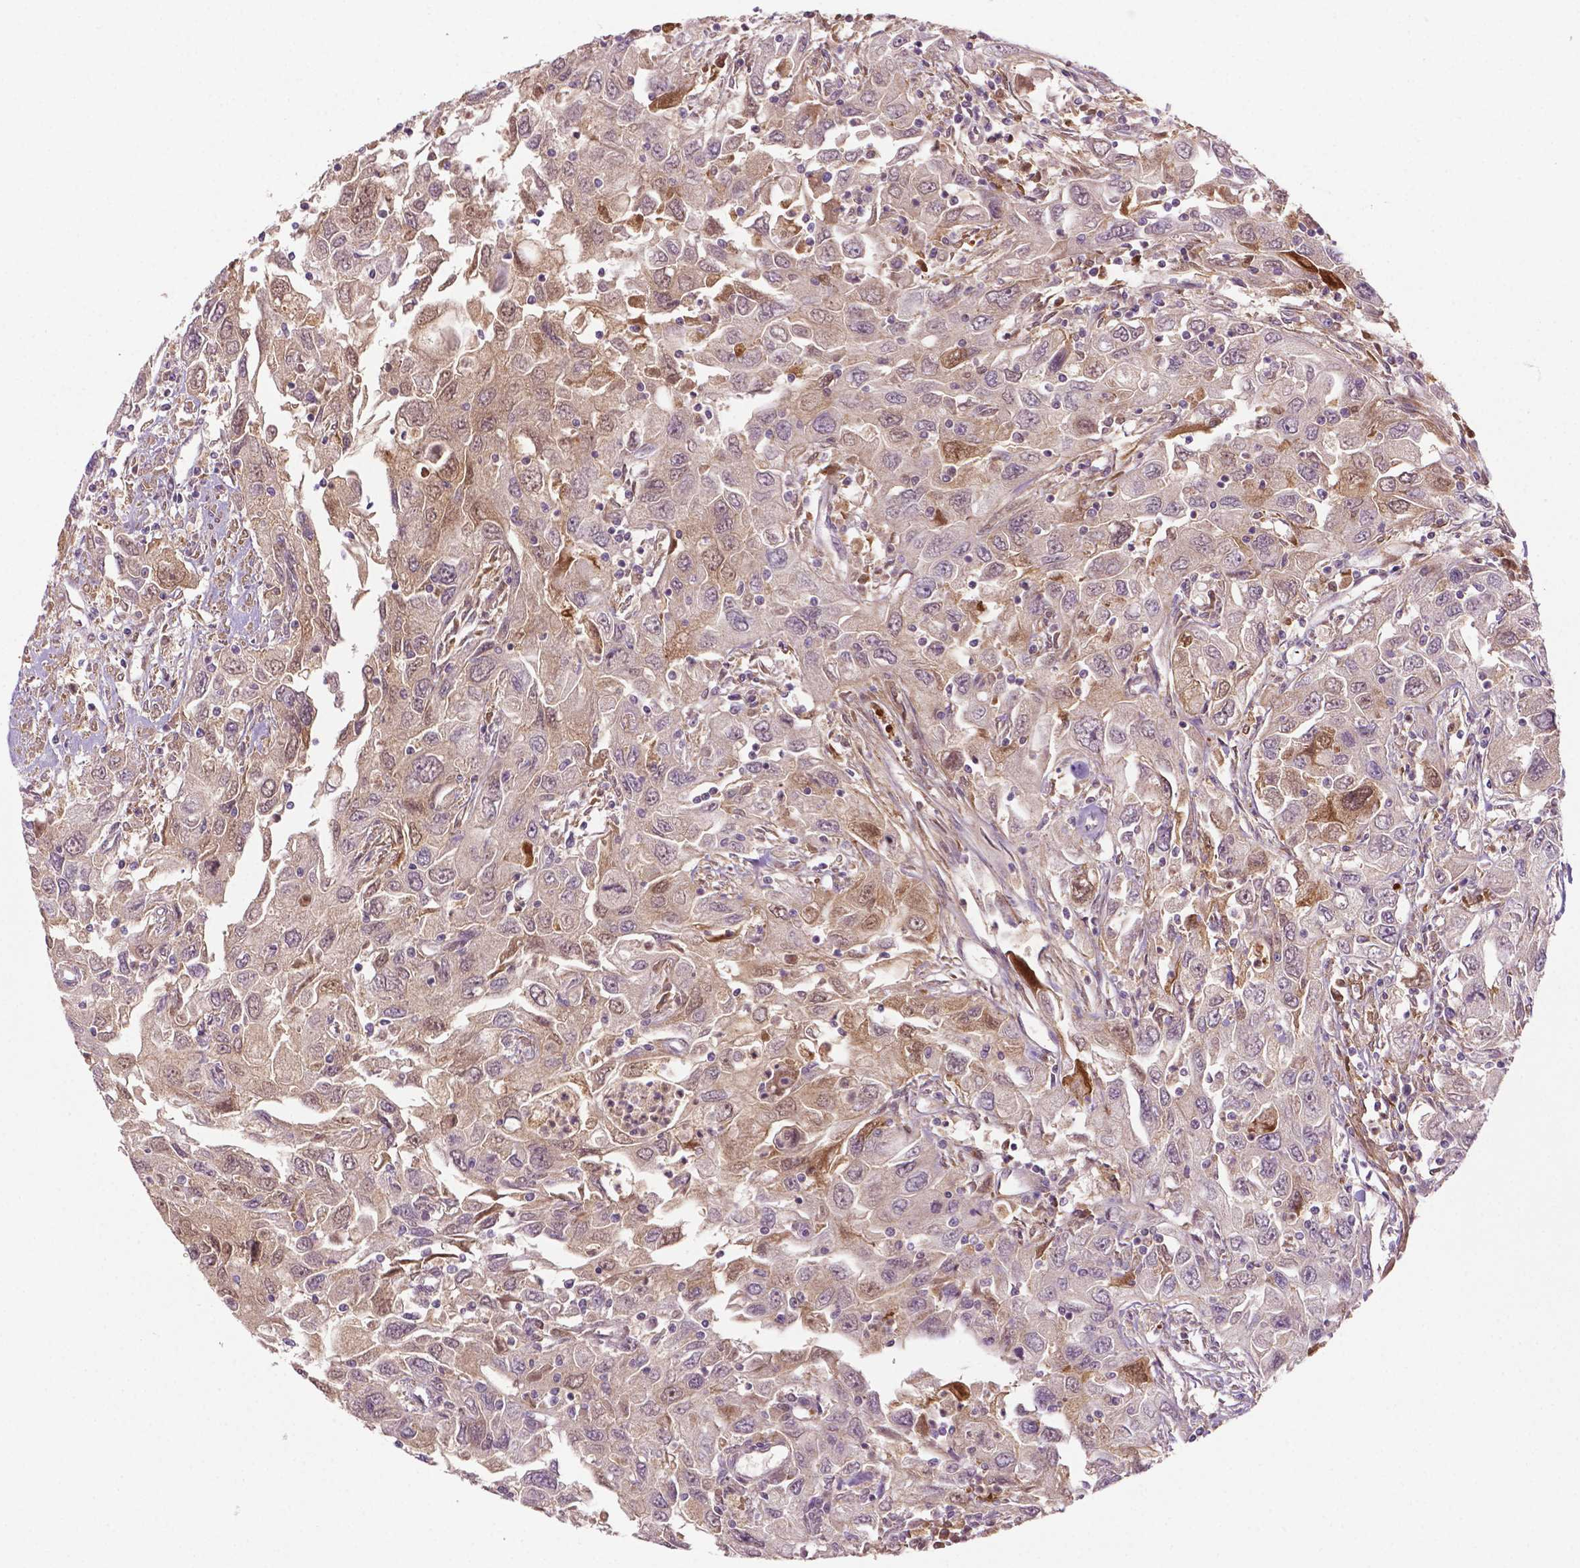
{"staining": {"intensity": "moderate", "quantity": "<25%", "location": "cytoplasmic/membranous,nuclear"}, "tissue": "urothelial cancer", "cell_type": "Tumor cells", "image_type": "cancer", "snomed": [{"axis": "morphology", "description": "Urothelial carcinoma, High grade"}, {"axis": "topography", "description": "Urinary bladder"}], "caption": "This micrograph shows IHC staining of human urothelial carcinoma (high-grade), with low moderate cytoplasmic/membranous and nuclear expression in about <25% of tumor cells.", "gene": "FBLN1", "patient": {"sex": "male", "age": 76}}